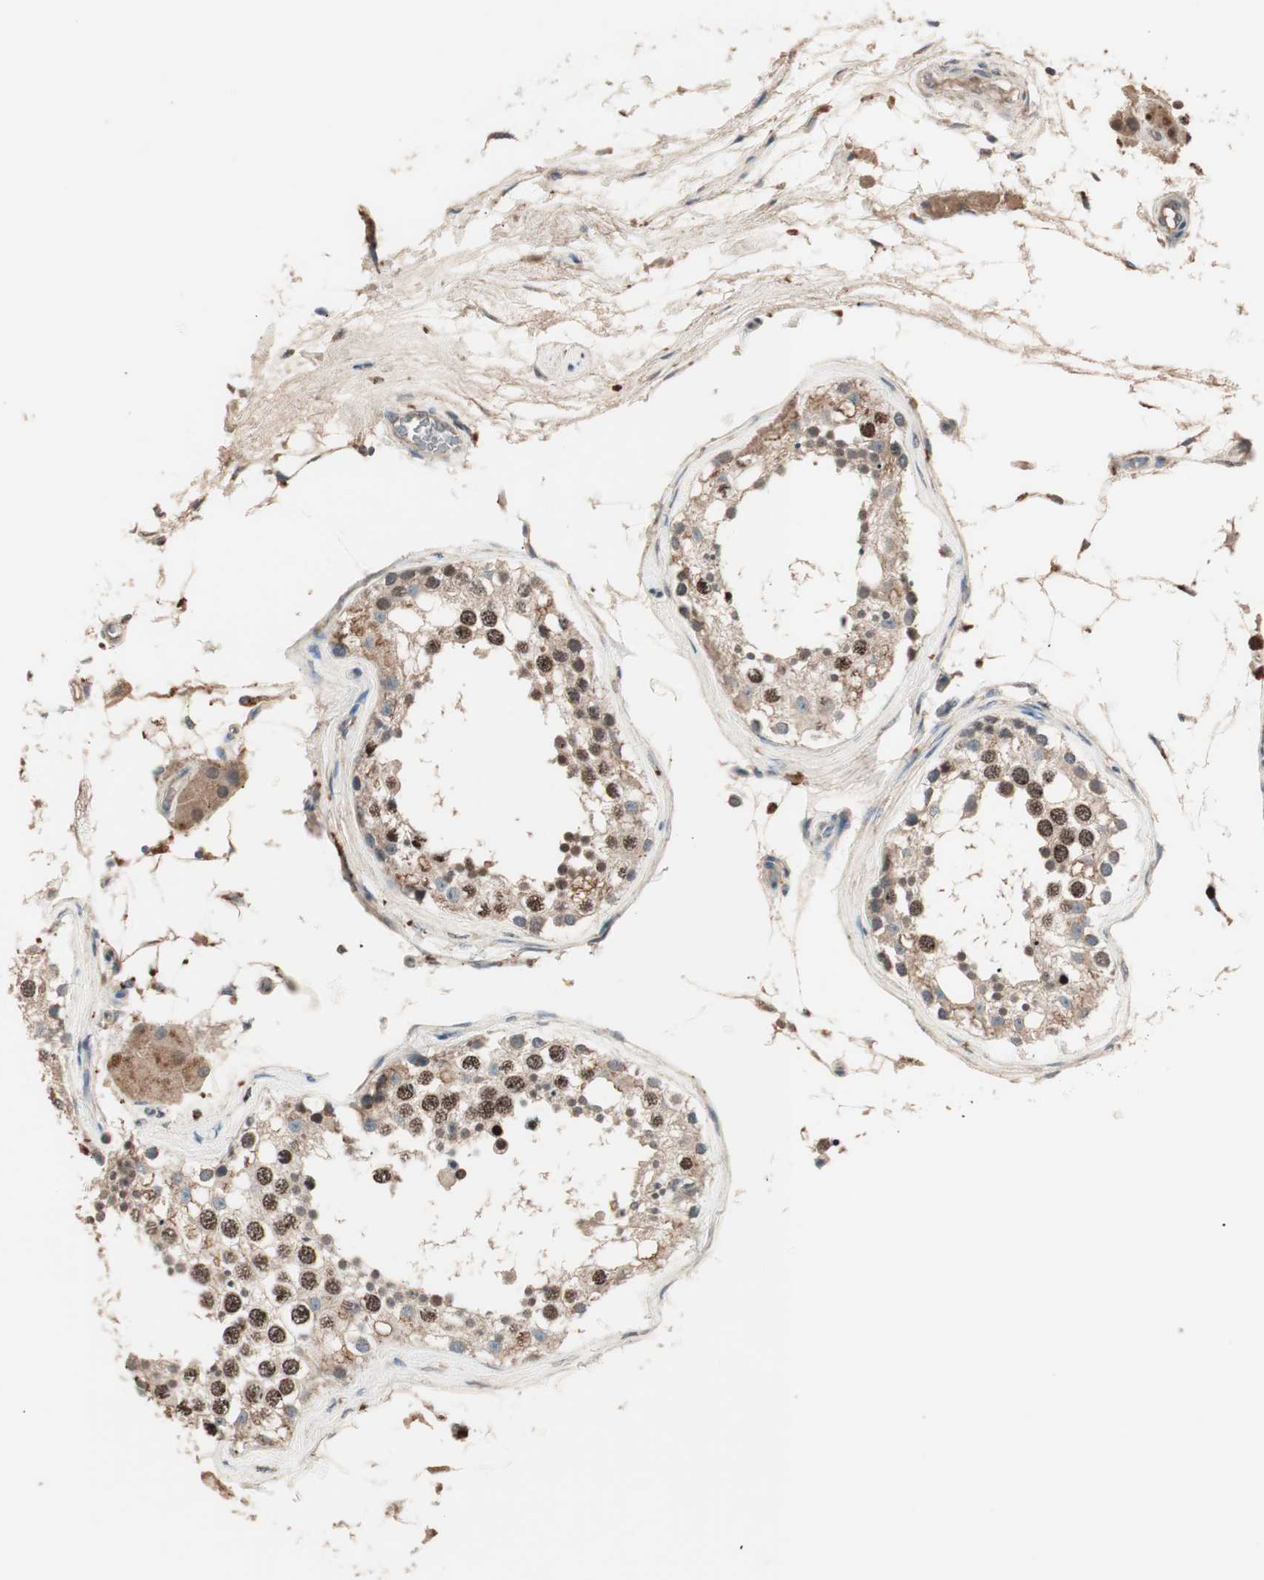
{"staining": {"intensity": "strong", "quantity": ">75%", "location": "cytoplasmic/membranous,nuclear"}, "tissue": "testis", "cell_type": "Cells in seminiferous ducts", "image_type": "normal", "snomed": [{"axis": "morphology", "description": "Normal tissue, NOS"}, {"axis": "topography", "description": "Testis"}], "caption": "DAB immunohistochemical staining of unremarkable human testis demonstrates strong cytoplasmic/membranous,nuclear protein expression in approximately >75% of cells in seminiferous ducts. (DAB (3,3'-diaminobenzidine) IHC with brightfield microscopy, high magnification).", "gene": "NFRKB", "patient": {"sex": "male", "age": 68}}